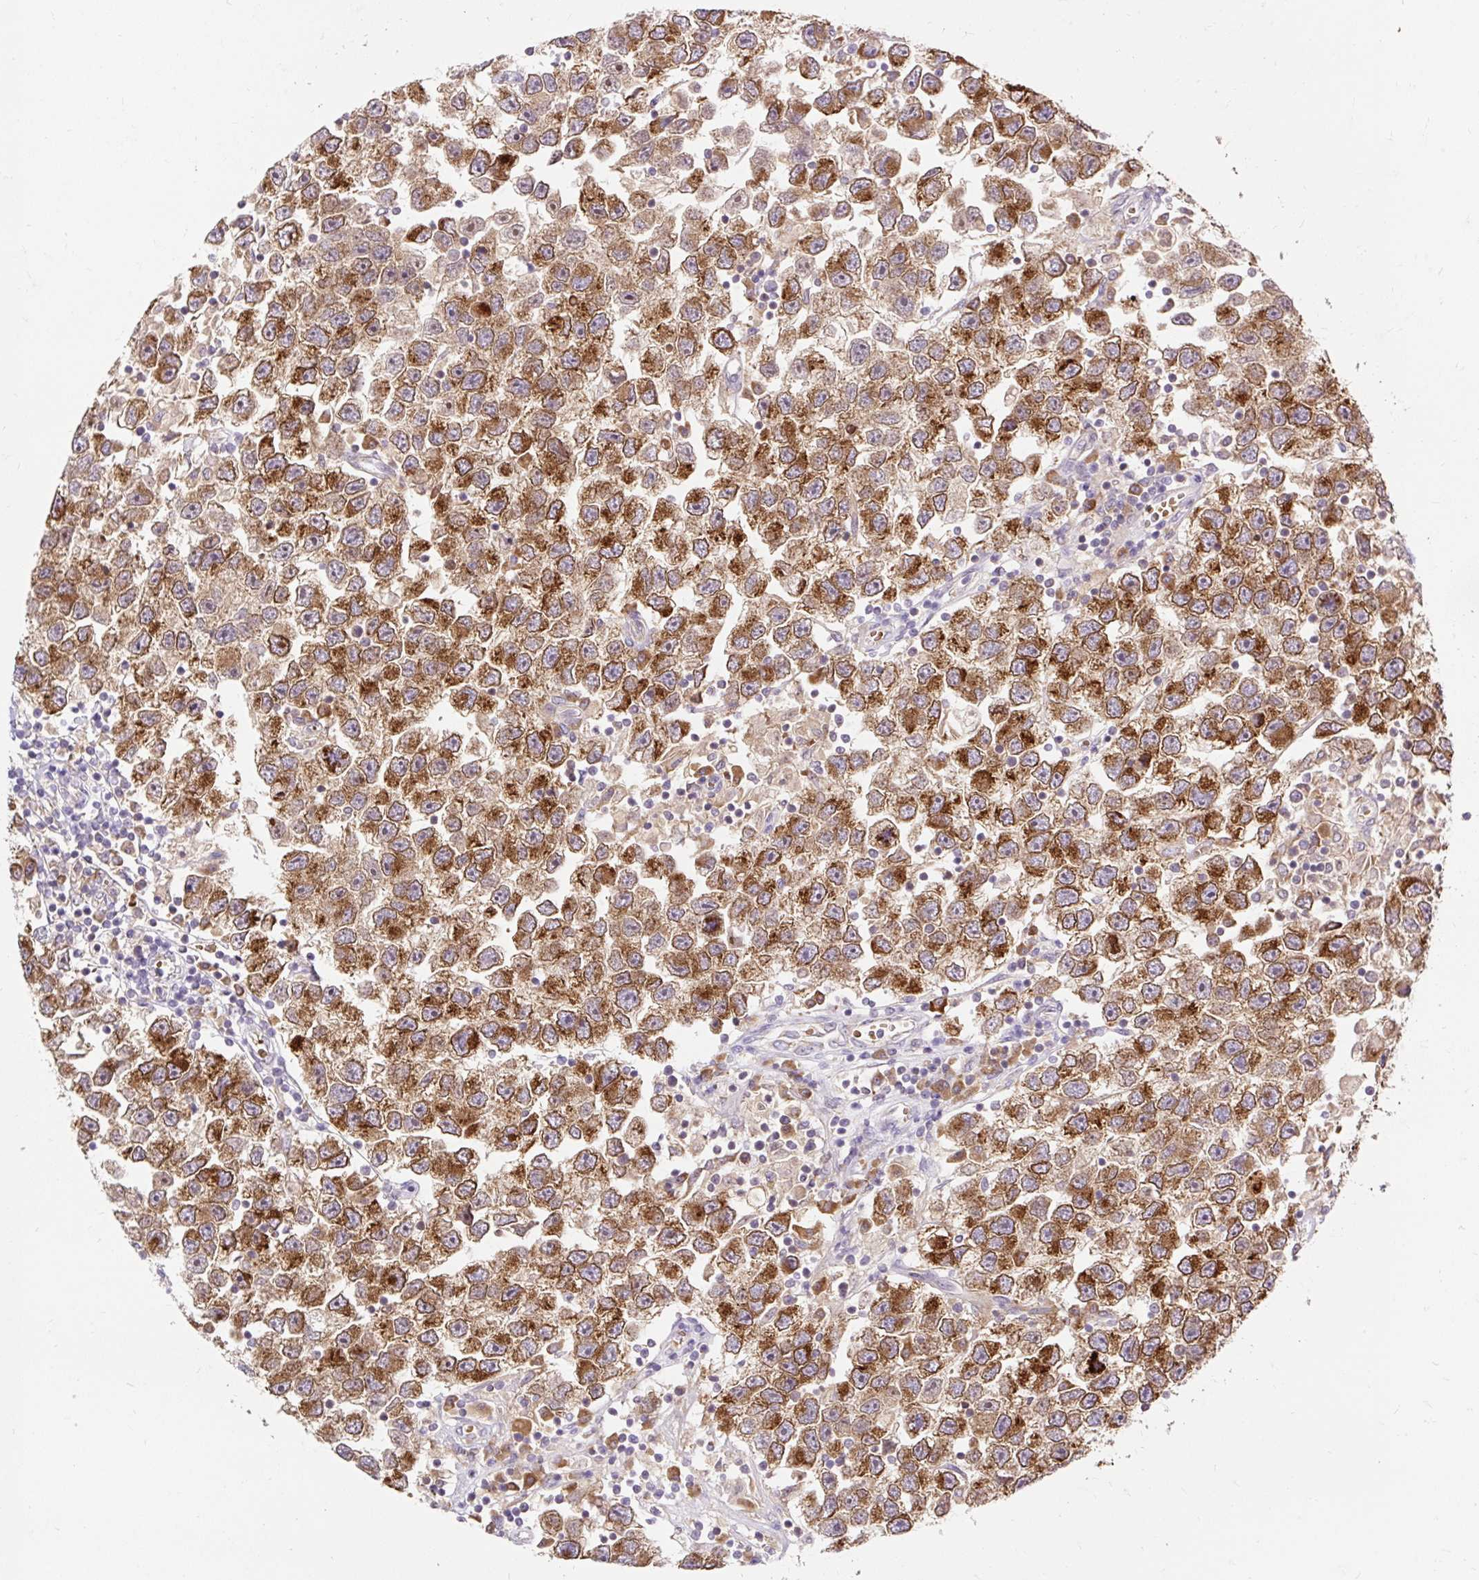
{"staining": {"intensity": "moderate", "quantity": ">75%", "location": "cytoplasmic/membranous"}, "tissue": "testis cancer", "cell_type": "Tumor cells", "image_type": "cancer", "snomed": [{"axis": "morphology", "description": "Seminoma, NOS"}, {"axis": "topography", "description": "Testis"}], "caption": "Testis seminoma stained with a protein marker reveals moderate staining in tumor cells.", "gene": "SEC63", "patient": {"sex": "male", "age": 26}}